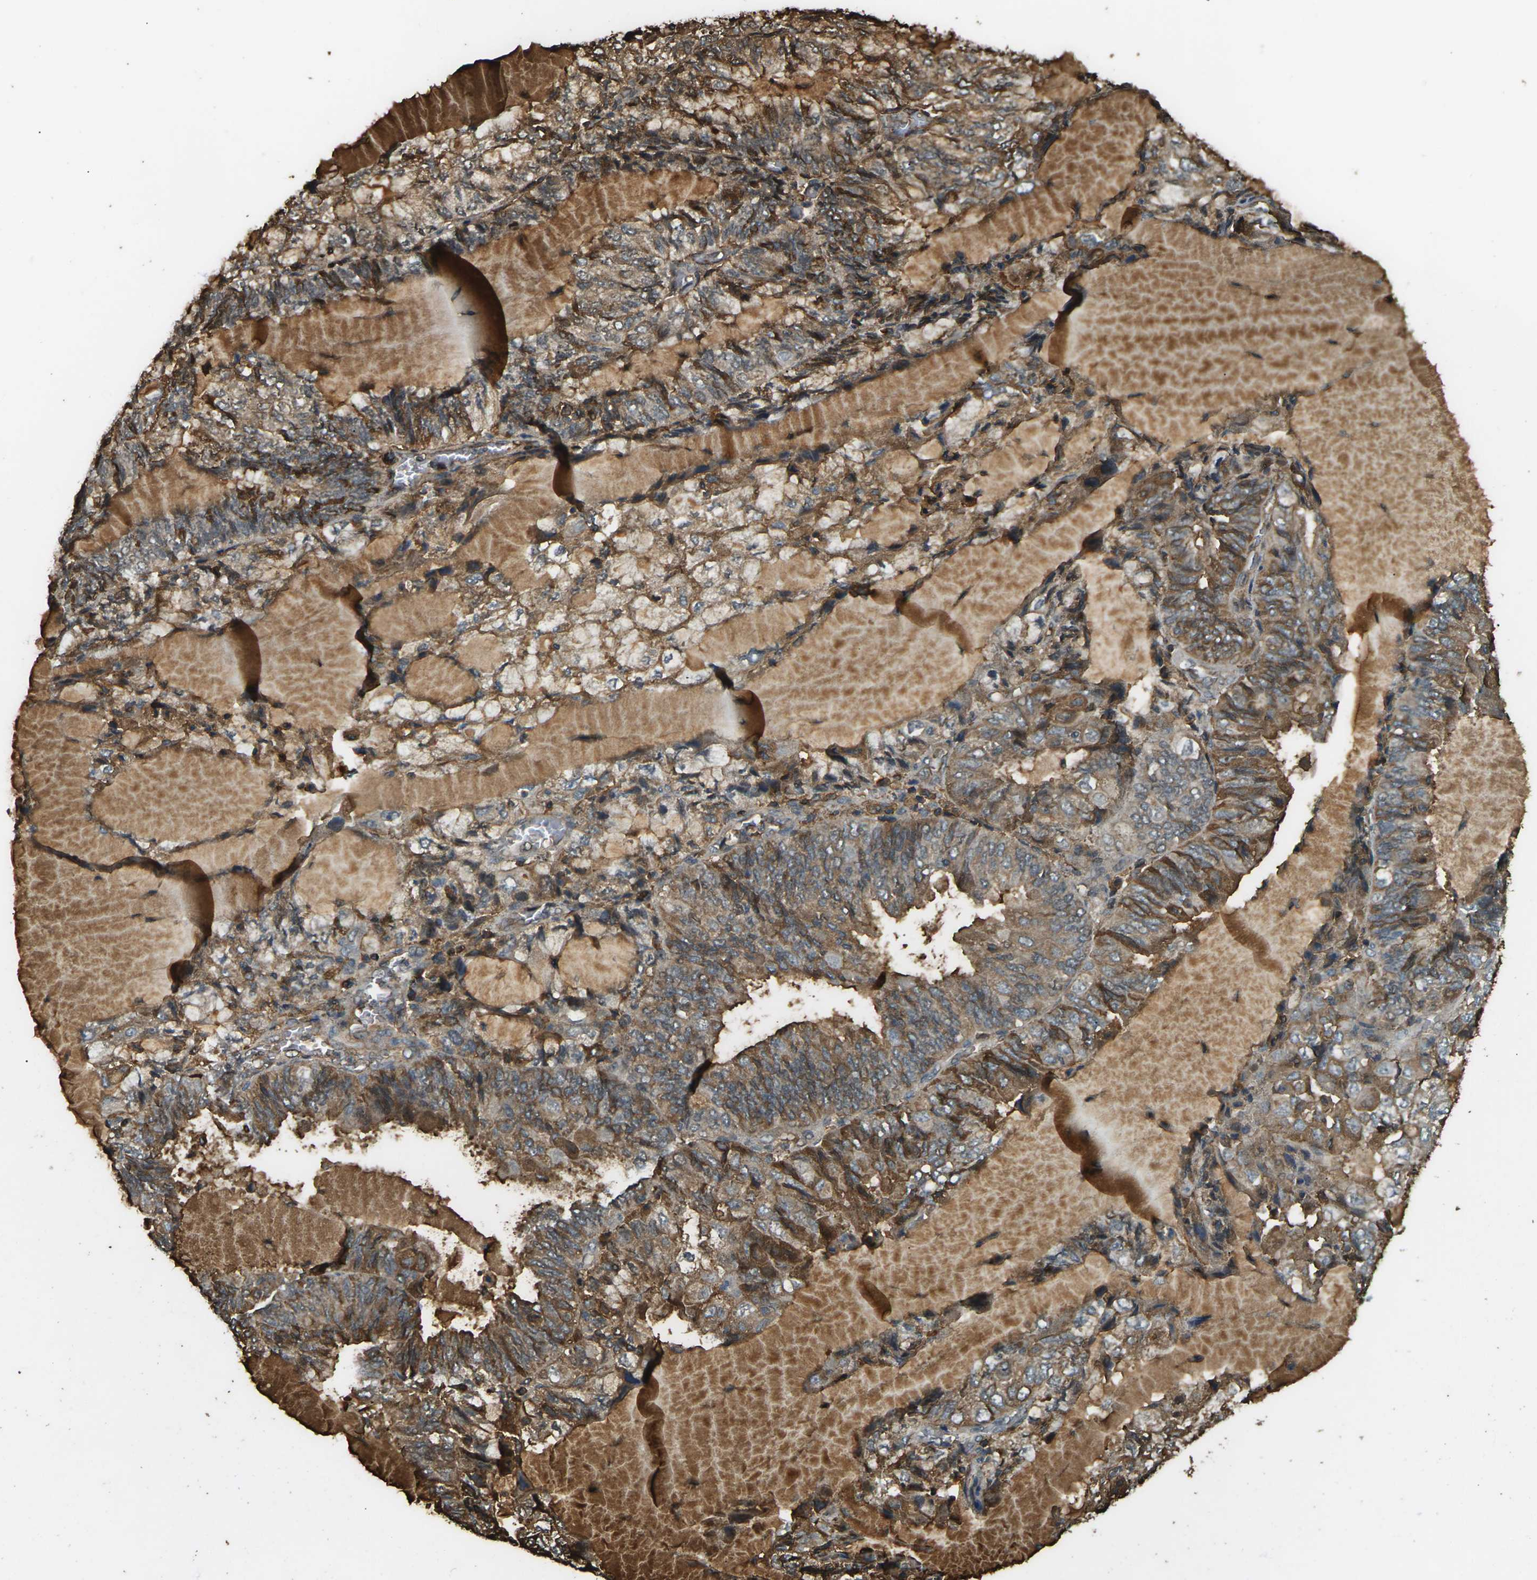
{"staining": {"intensity": "moderate", "quantity": ">75%", "location": "cytoplasmic/membranous"}, "tissue": "endometrial cancer", "cell_type": "Tumor cells", "image_type": "cancer", "snomed": [{"axis": "morphology", "description": "Adenocarcinoma, NOS"}, {"axis": "topography", "description": "Endometrium"}], "caption": "Endometrial cancer (adenocarcinoma) tissue exhibits moderate cytoplasmic/membranous expression in about >75% of tumor cells, visualized by immunohistochemistry. (DAB (3,3'-diaminobenzidine) IHC, brown staining for protein, blue staining for nuclei).", "gene": "CYP1B1", "patient": {"sex": "female", "age": 81}}